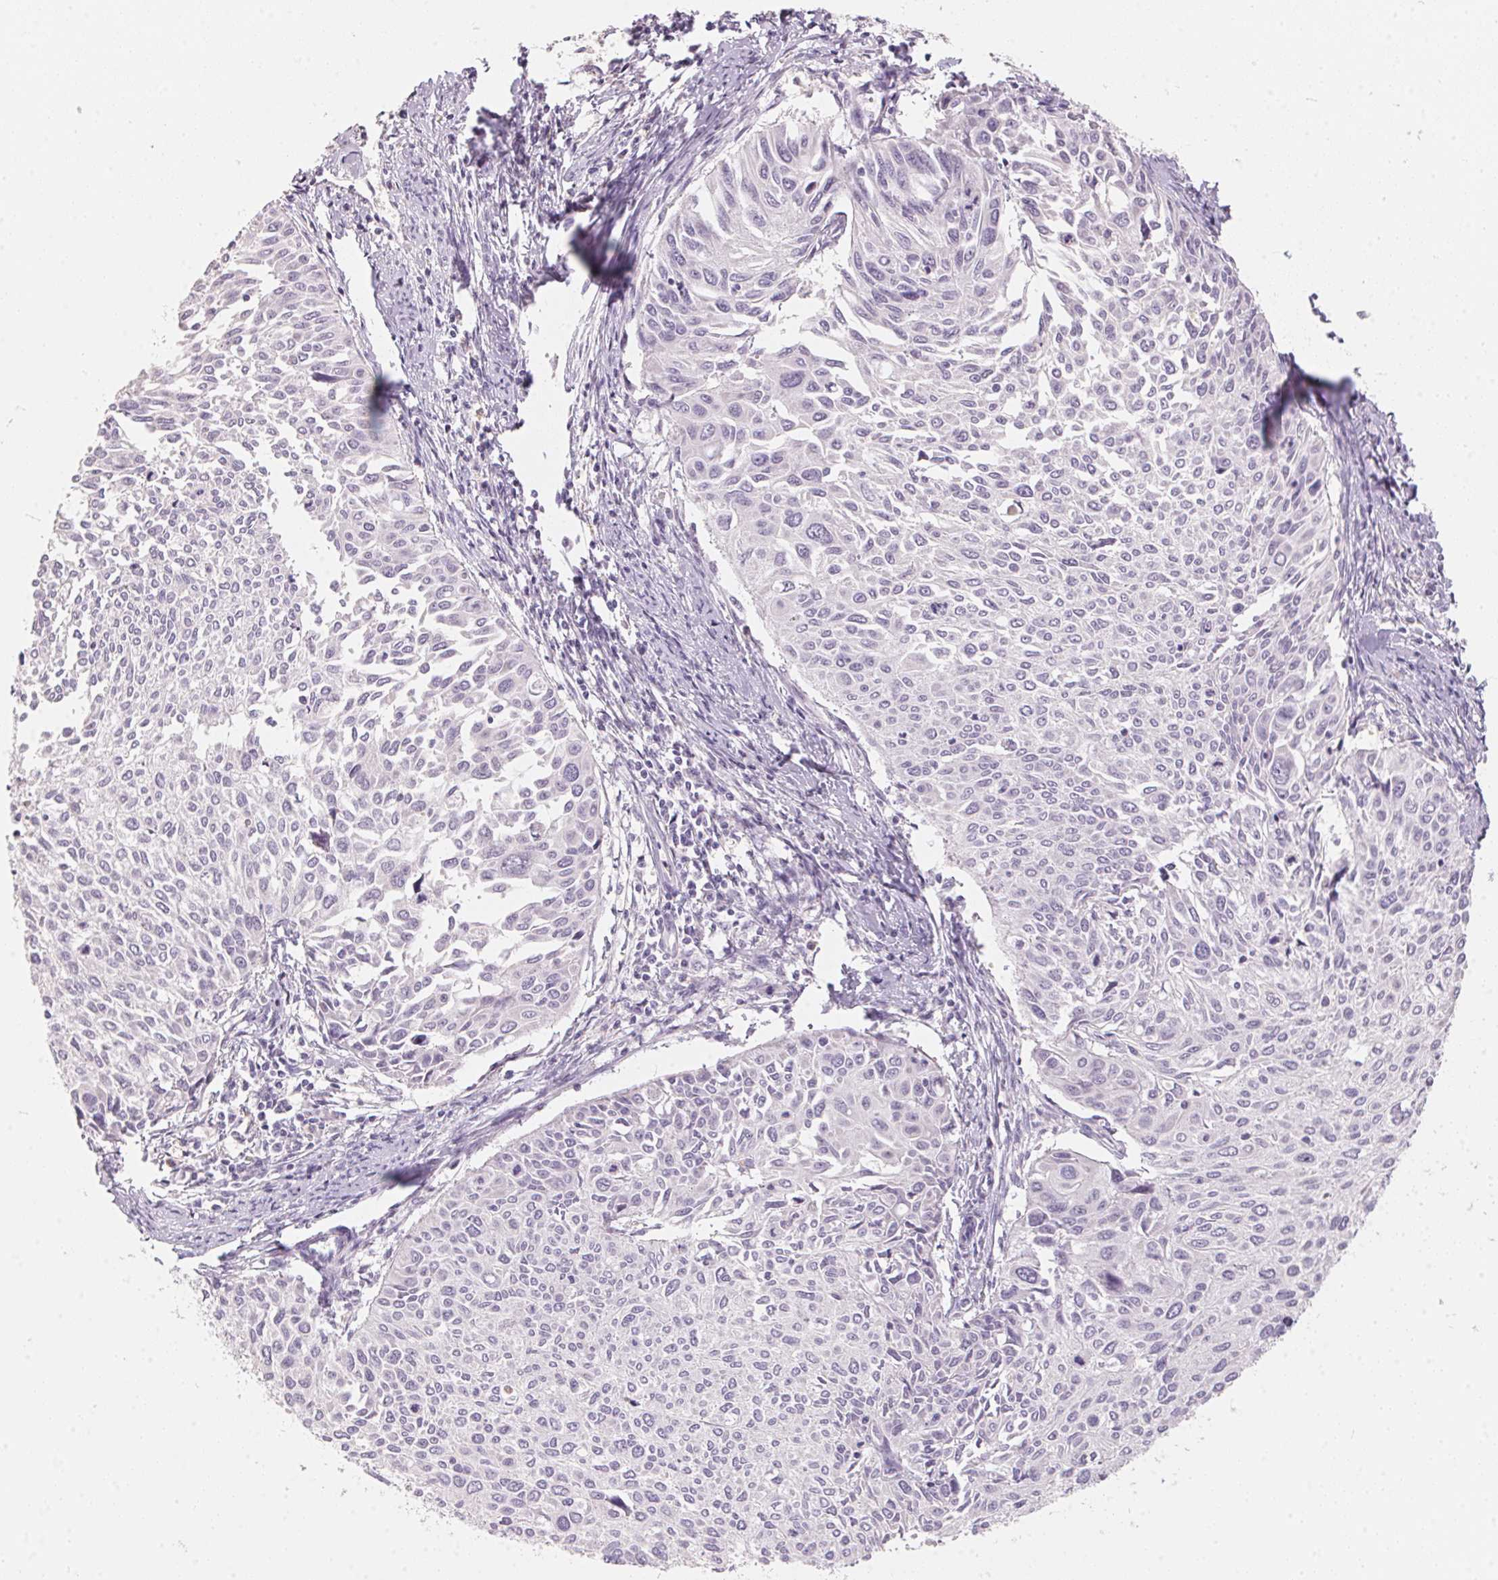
{"staining": {"intensity": "negative", "quantity": "none", "location": "none"}, "tissue": "cervical cancer", "cell_type": "Tumor cells", "image_type": "cancer", "snomed": [{"axis": "morphology", "description": "Squamous cell carcinoma, NOS"}, {"axis": "topography", "description": "Cervix"}], "caption": "IHC micrograph of neoplastic tissue: cervical cancer (squamous cell carcinoma) stained with DAB (3,3'-diaminobenzidine) shows no significant protein positivity in tumor cells. (DAB IHC, high magnification).", "gene": "SERPINB1", "patient": {"sex": "female", "age": 50}}